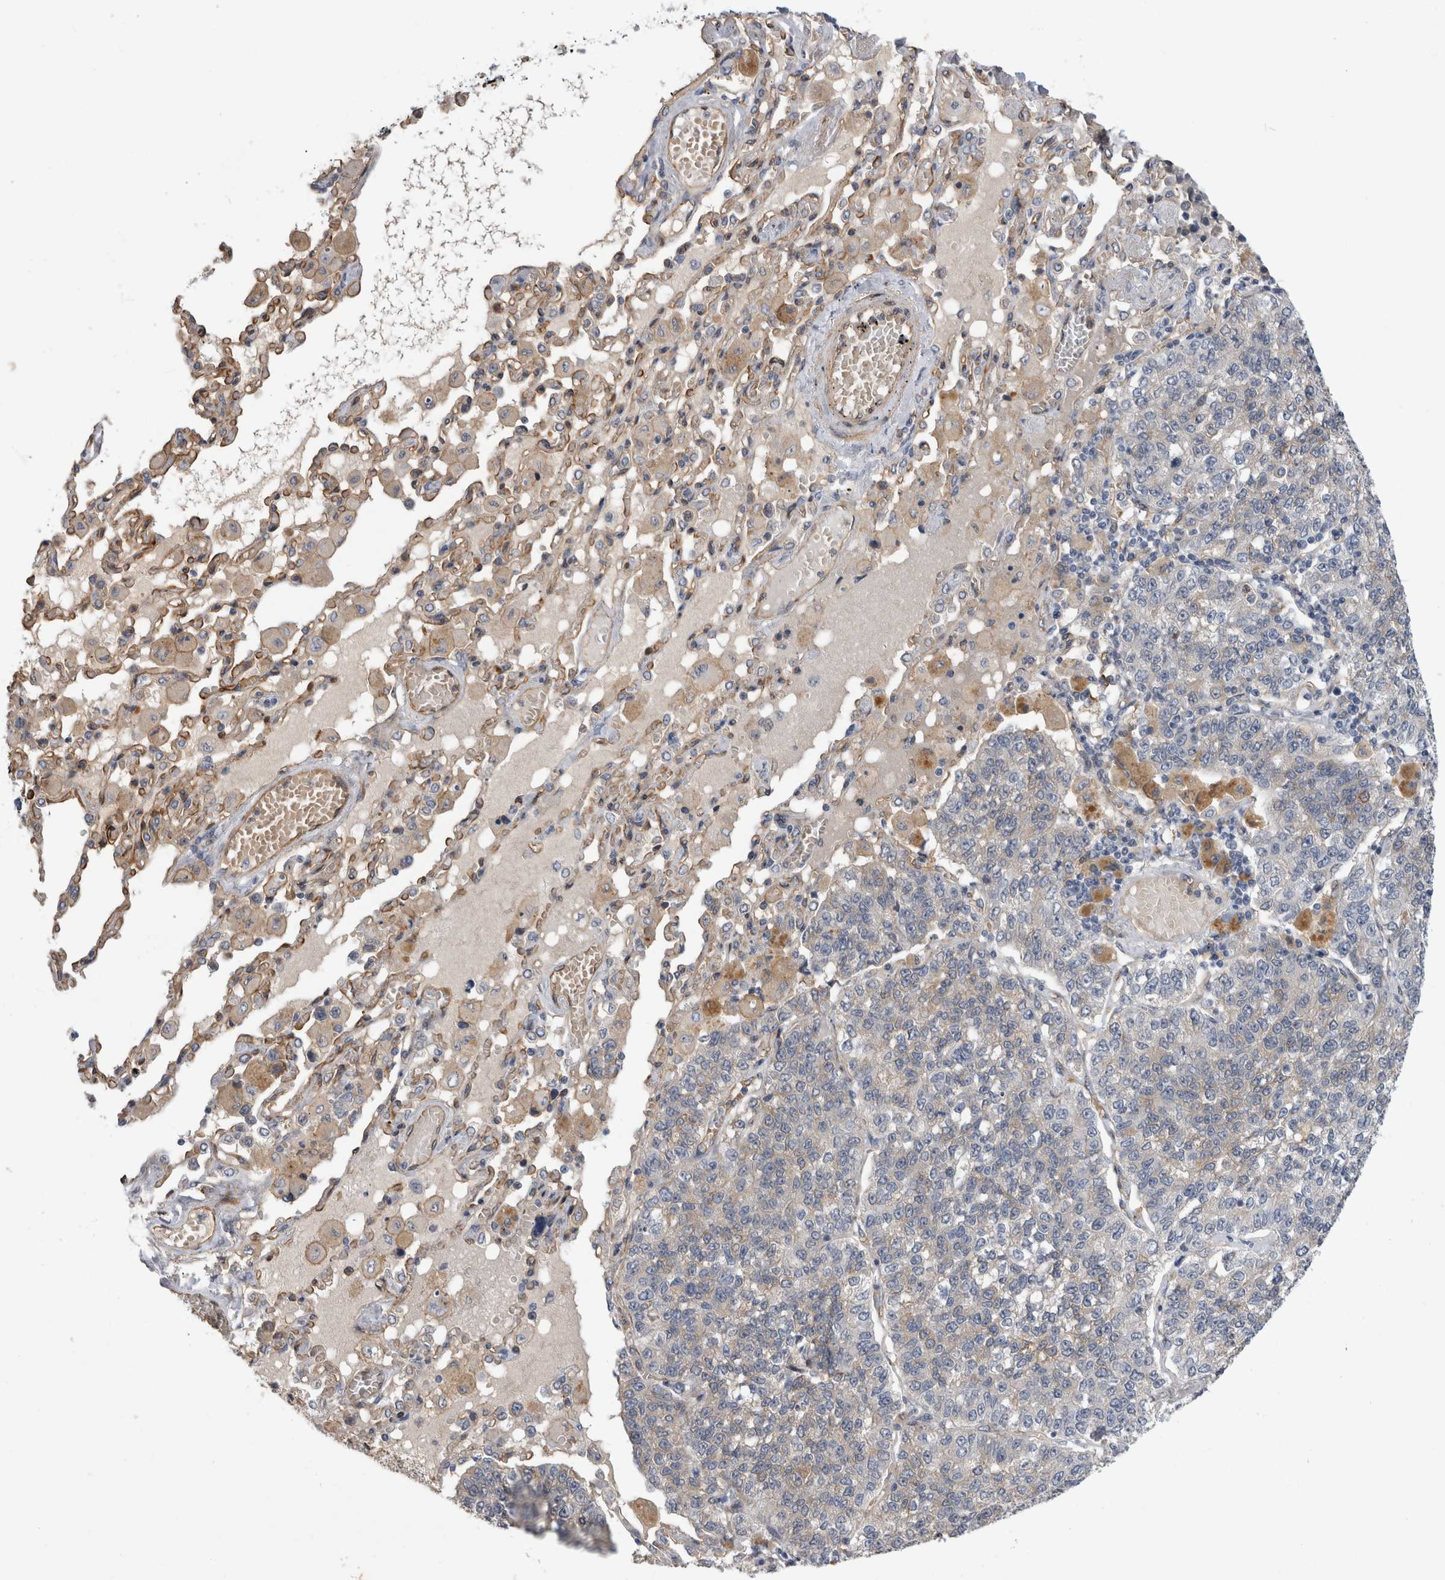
{"staining": {"intensity": "negative", "quantity": "none", "location": "none"}, "tissue": "lung cancer", "cell_type": "Tumor cells", "image_type": "cancer", "snomed": [{"axis": "morphology", "description": "Adenocarcinoma, NOS"}, {"axis": "topography", "description": "Lung"}], "caption": "High magnification brightfield microscopy of adenocarcinoma (lung) stained with DAB (brown) and counterstained with hematoxylin (blue): tumor cells show no significant expression.", "gene": "ANKFY1", "patient": {"sex": "male", "age": 49}}